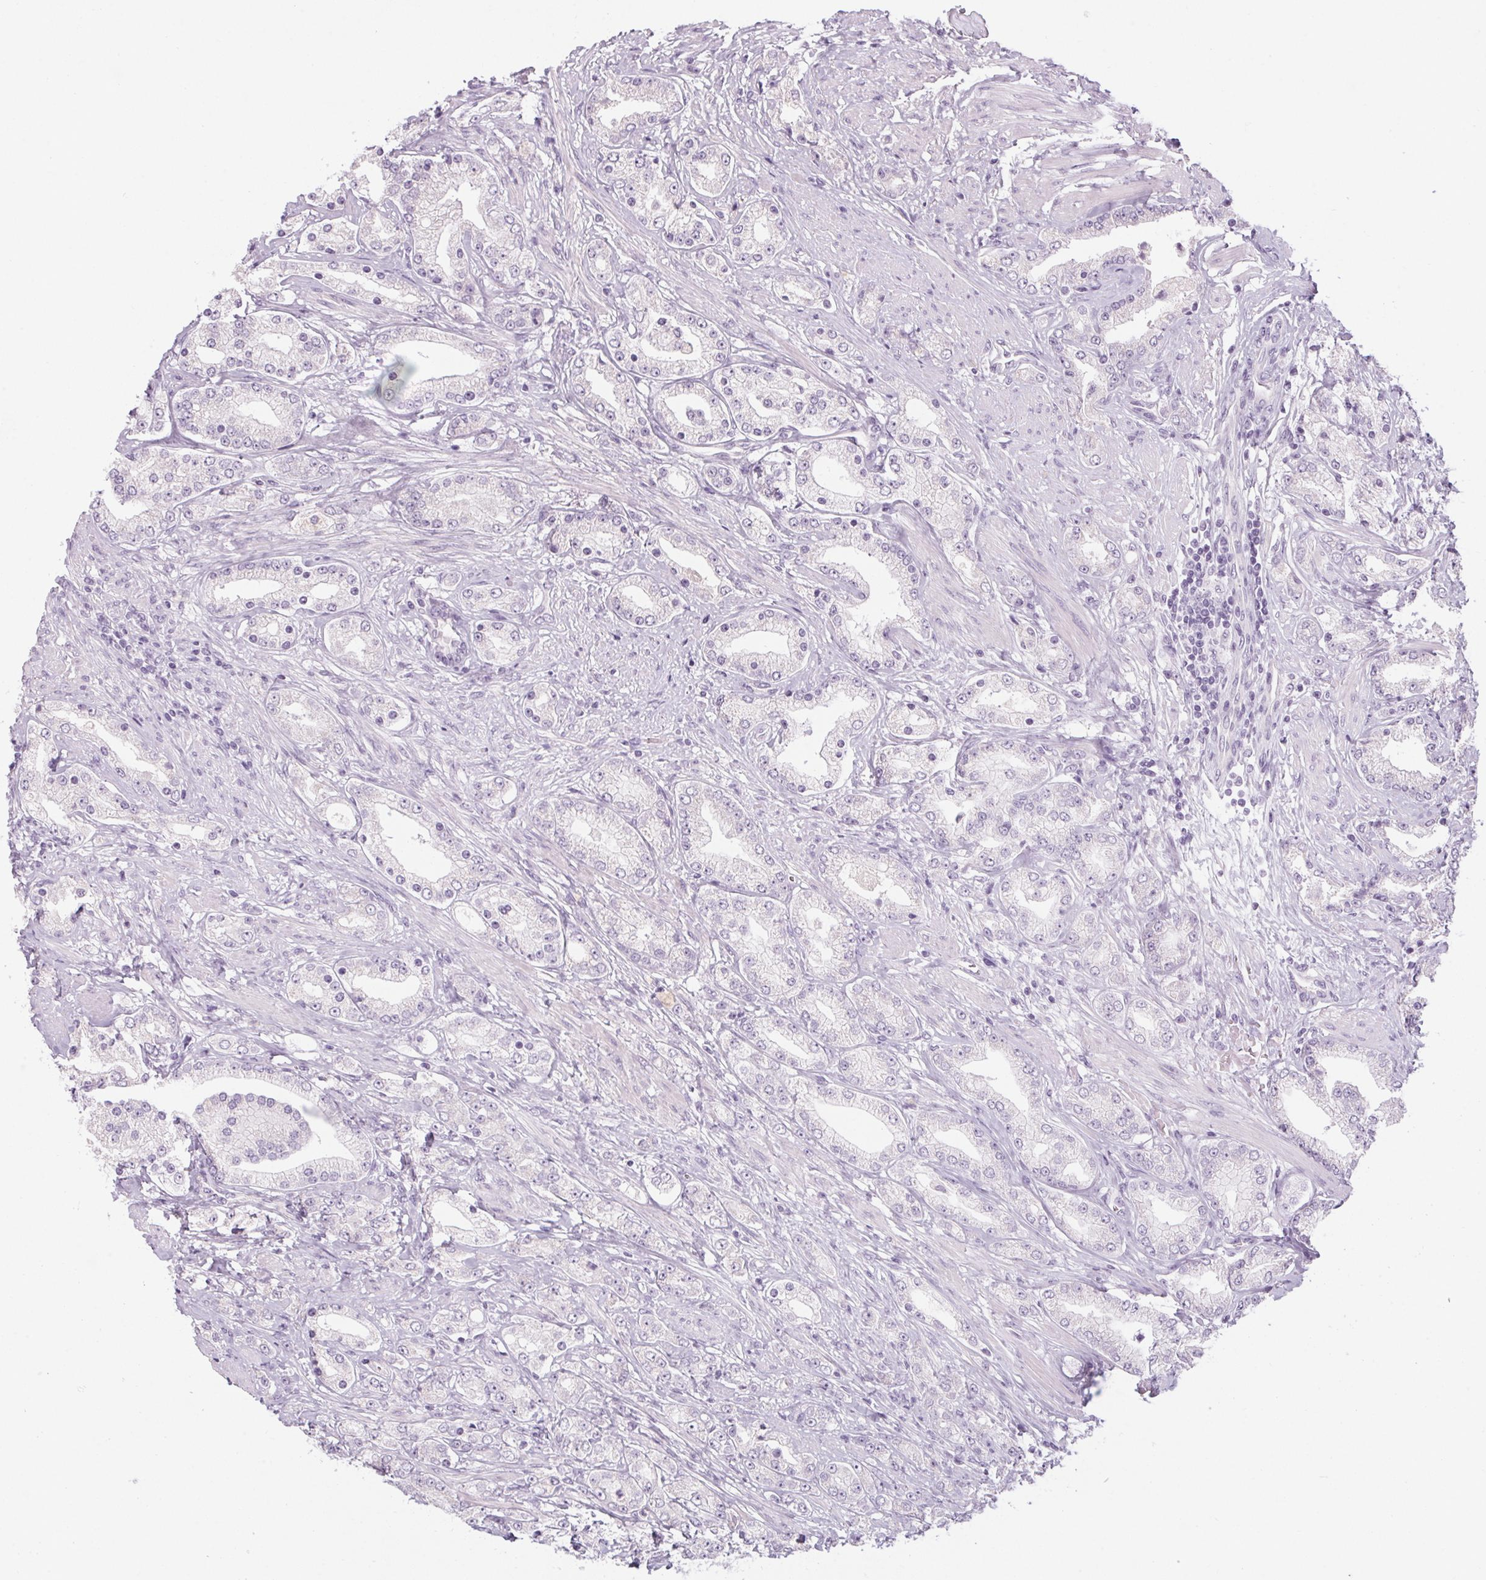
{"staining": {"intensity": "negative", "quantity": "none", "location": "none"}, "tissue": "prostate cancer", "cell_type": "Tumor cells", "image_type": "cancer", "snomed": [{"axis": "morphology", "description": "Adenocarcinoma, High grade"}, {"axis": "topography", "description": "Prostate"}], "caption": "DAB (3,3'-diaminobenzidine) immunohistochemical staining of prostate high-grade adenocarcinoma exhibits no significant staining in tumor cells.", "gene": "RPTN", "patient": {"sex": "male", "age": 67}}